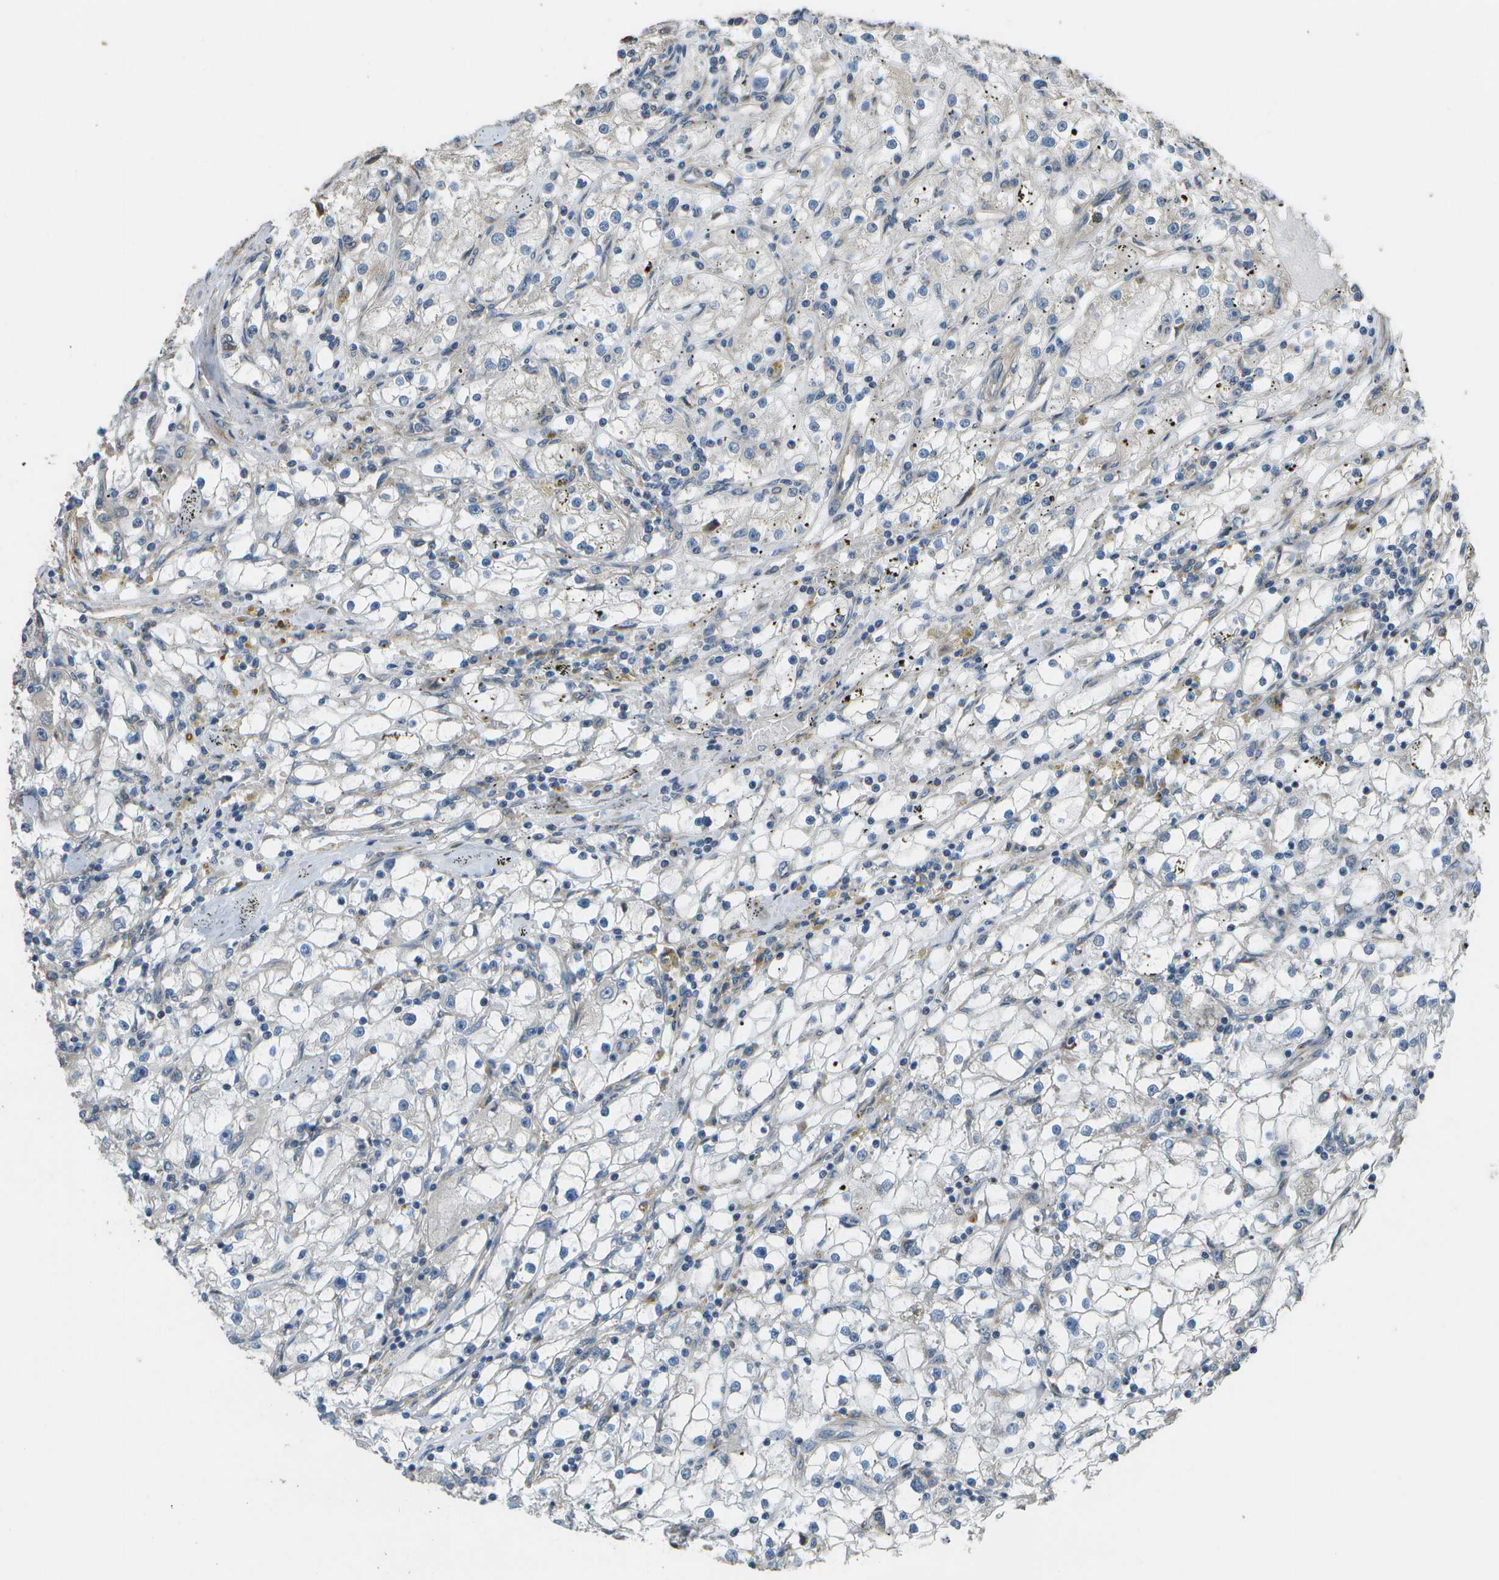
{"staining": {"intensity": "negative", "quantity": "none", "location": "none"}, "tissue": "renal cancer", "cell_type": "Tumor cells", "image_type": "cancer", "snomed": [{"axis": "morphology", "description": "Adenocarcinoma, NOS"}, {"axis": "topography", "description": "Kidney"}], "caption": "Immunohistochemistry histopathology image of renal cancer (adenocarcinoma) stained for a protein (brown), which shows no expression in tumor cells.", "gene": "CLNS1A", "patient": {"sex": "male", "age": 56}}